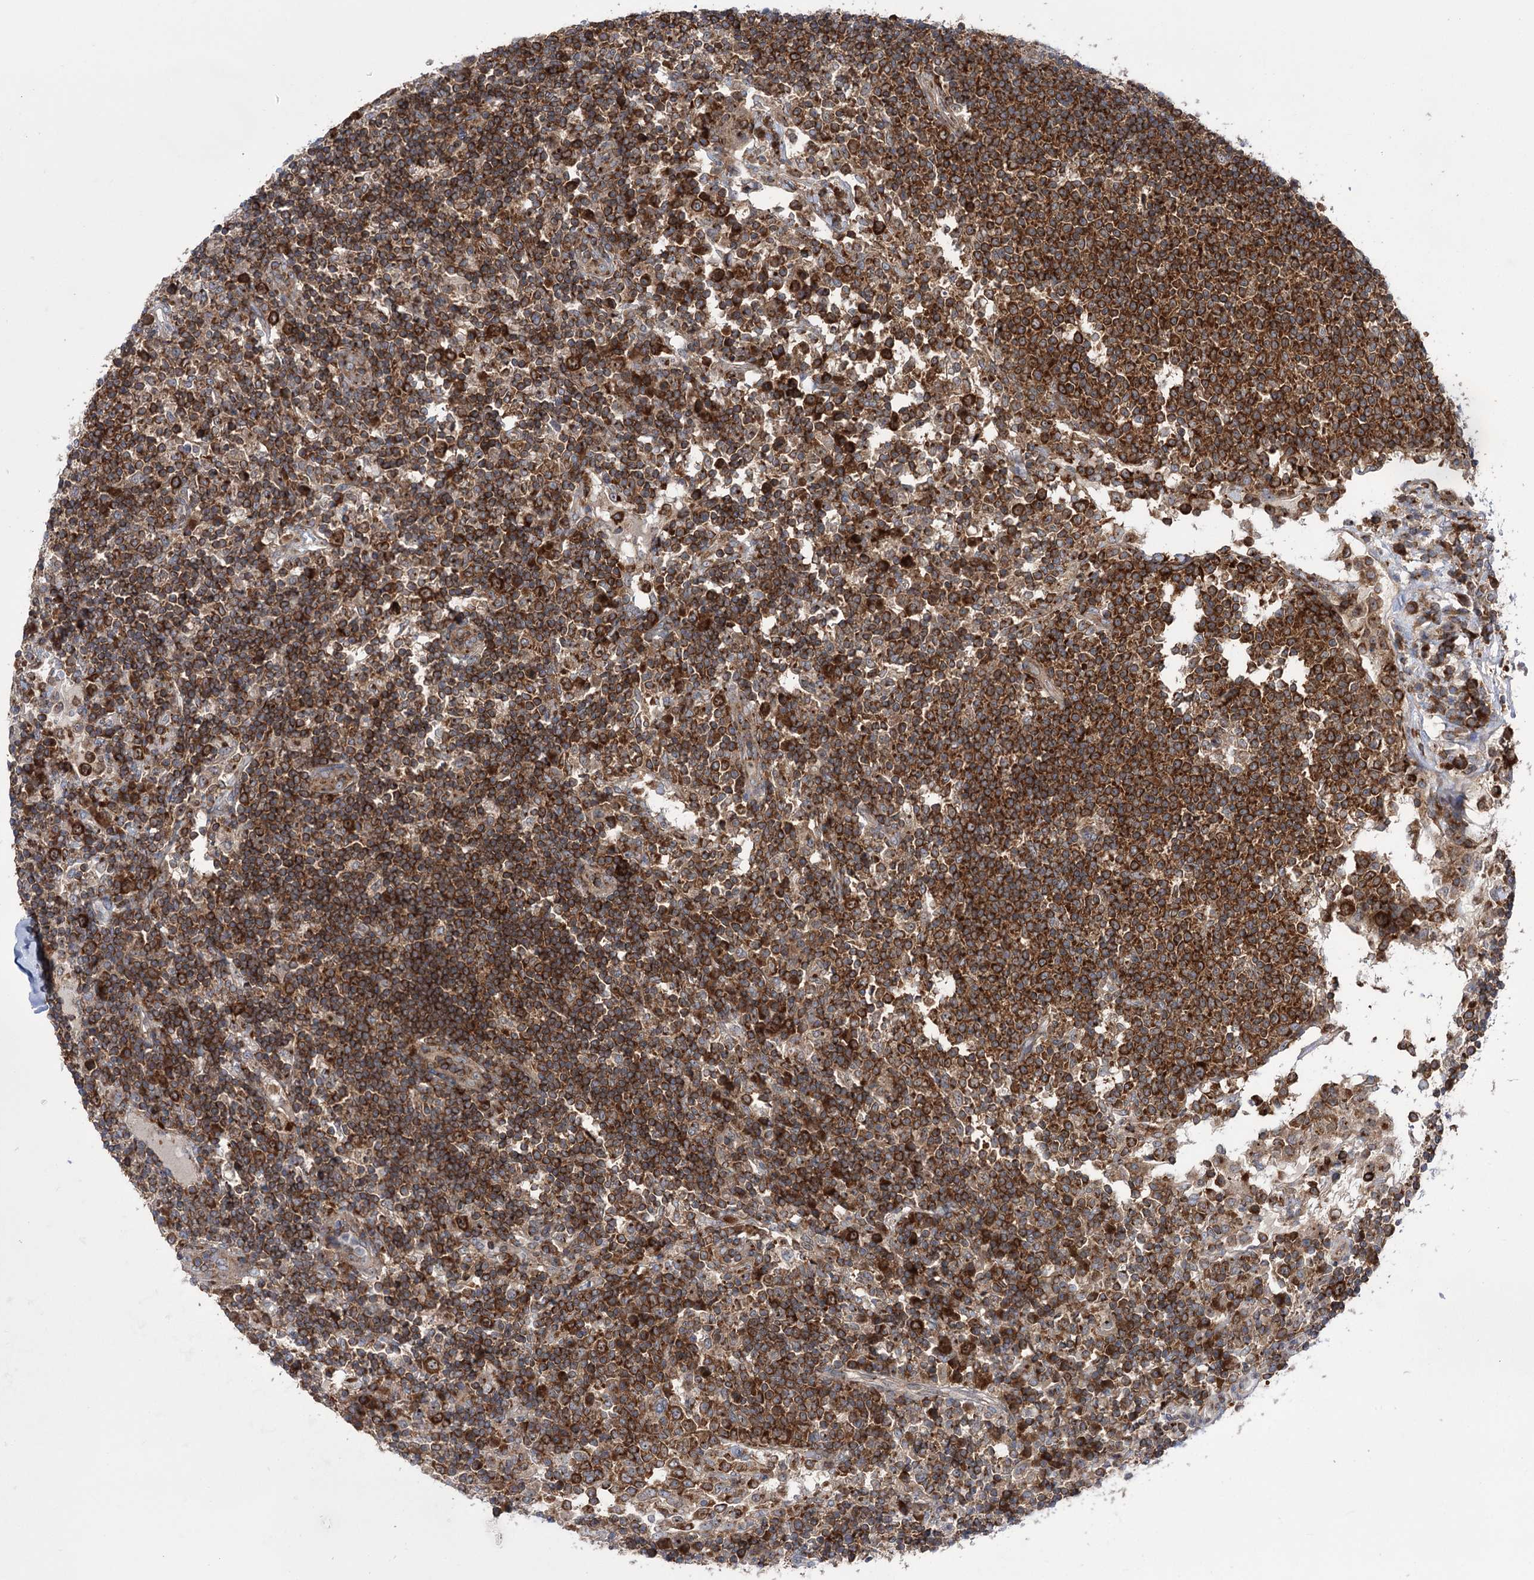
{"staining": {"intensity": "strong", "quantity": ">75%", "location": "cytoplasmic/membranous"}, "tissue": "lymph node", "cell_type": "Non-germinal center cells", "image_type": "normal", "snomed": [{"axis": "morphology", "description": "Normal tissue, NOS"}, {"axis": "topography", "description": "Lymph node"}], "caption": "About >75% of non-germinal center cells in normal lymph node demonstrate strong cytoplasmic/membranous protein expression as visualized by brown immunohistochemical staining.", "gene": "ZNF622", "patient": {"sex": "female", "age": 53}}